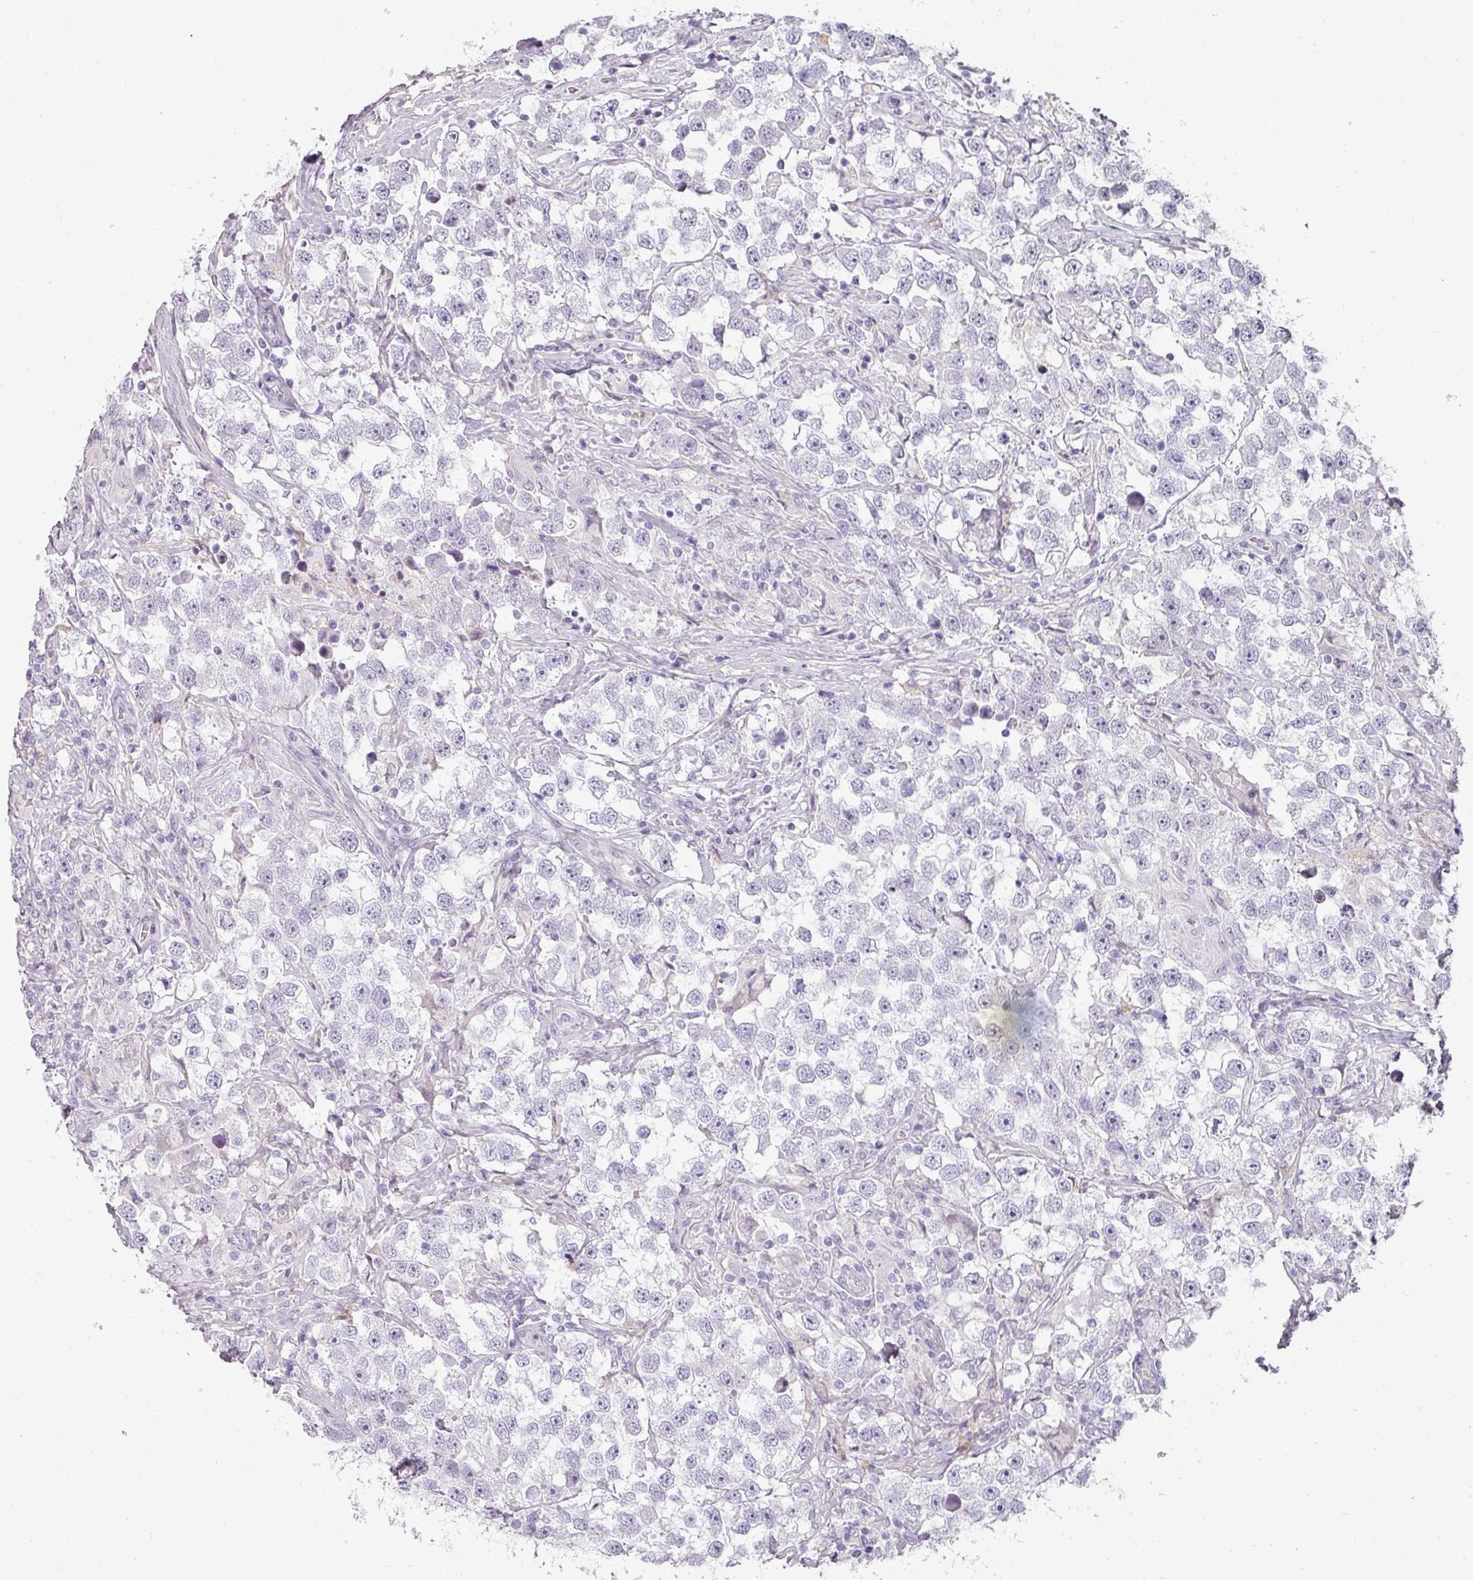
{"staining": {"intensity": "negative", "quantity": "none", "location": "none"}, "tissue": "testis cancer", "cell_type": "Tumor cells", "image_type": "cancer", "snomed": [{"axis": "morphology", "description": "Seminoma, NOS"}, {"axis": "topography", "description": "Testis"}], "caption": "DAB immunohistochemical staining of testis cancer reveals no significant staining in tumor cells.", "gene": "ASB1", "patient": {"sex": "male", "age": 46}}